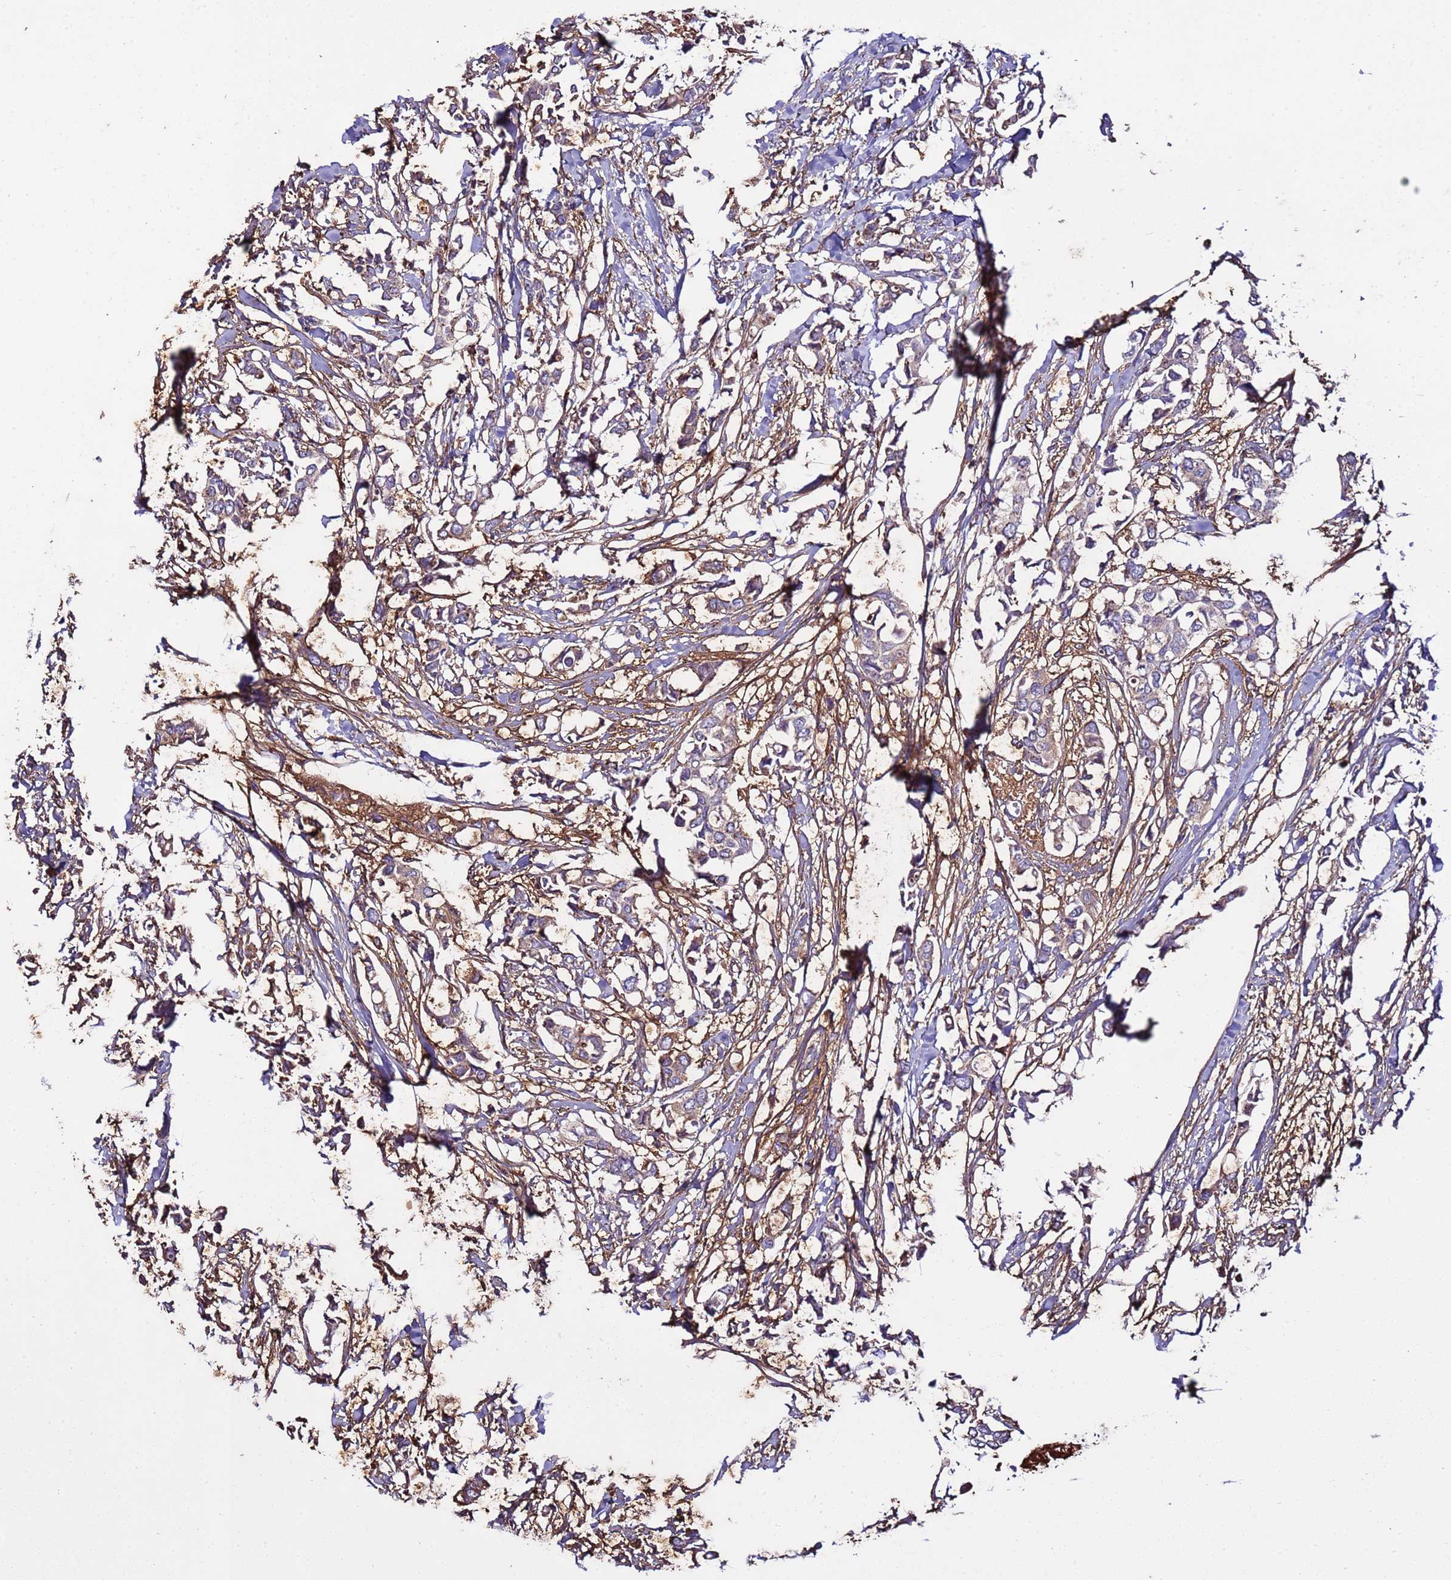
{"staining": {"intensity": "moderate", "quantity": "25%-75%", "location": "cytoplasmic/membranous"}, "tissue": "breast cancer", "cell_type": "Tumor cells", "image_type": "cancer", "snomed": [{"axis": "morphology", "description": "Duct carcinoma"}, {"axis": "topography", "description": "Breast"}], "caption": "Tumor cells display medium levels of moderate cytoplasmic/membranous positivity in about 25%-75% of cells in breast invasive ductal carcinoma.", "gene": "RABL2B", "patient": {"sex": "female", "age": 41}}